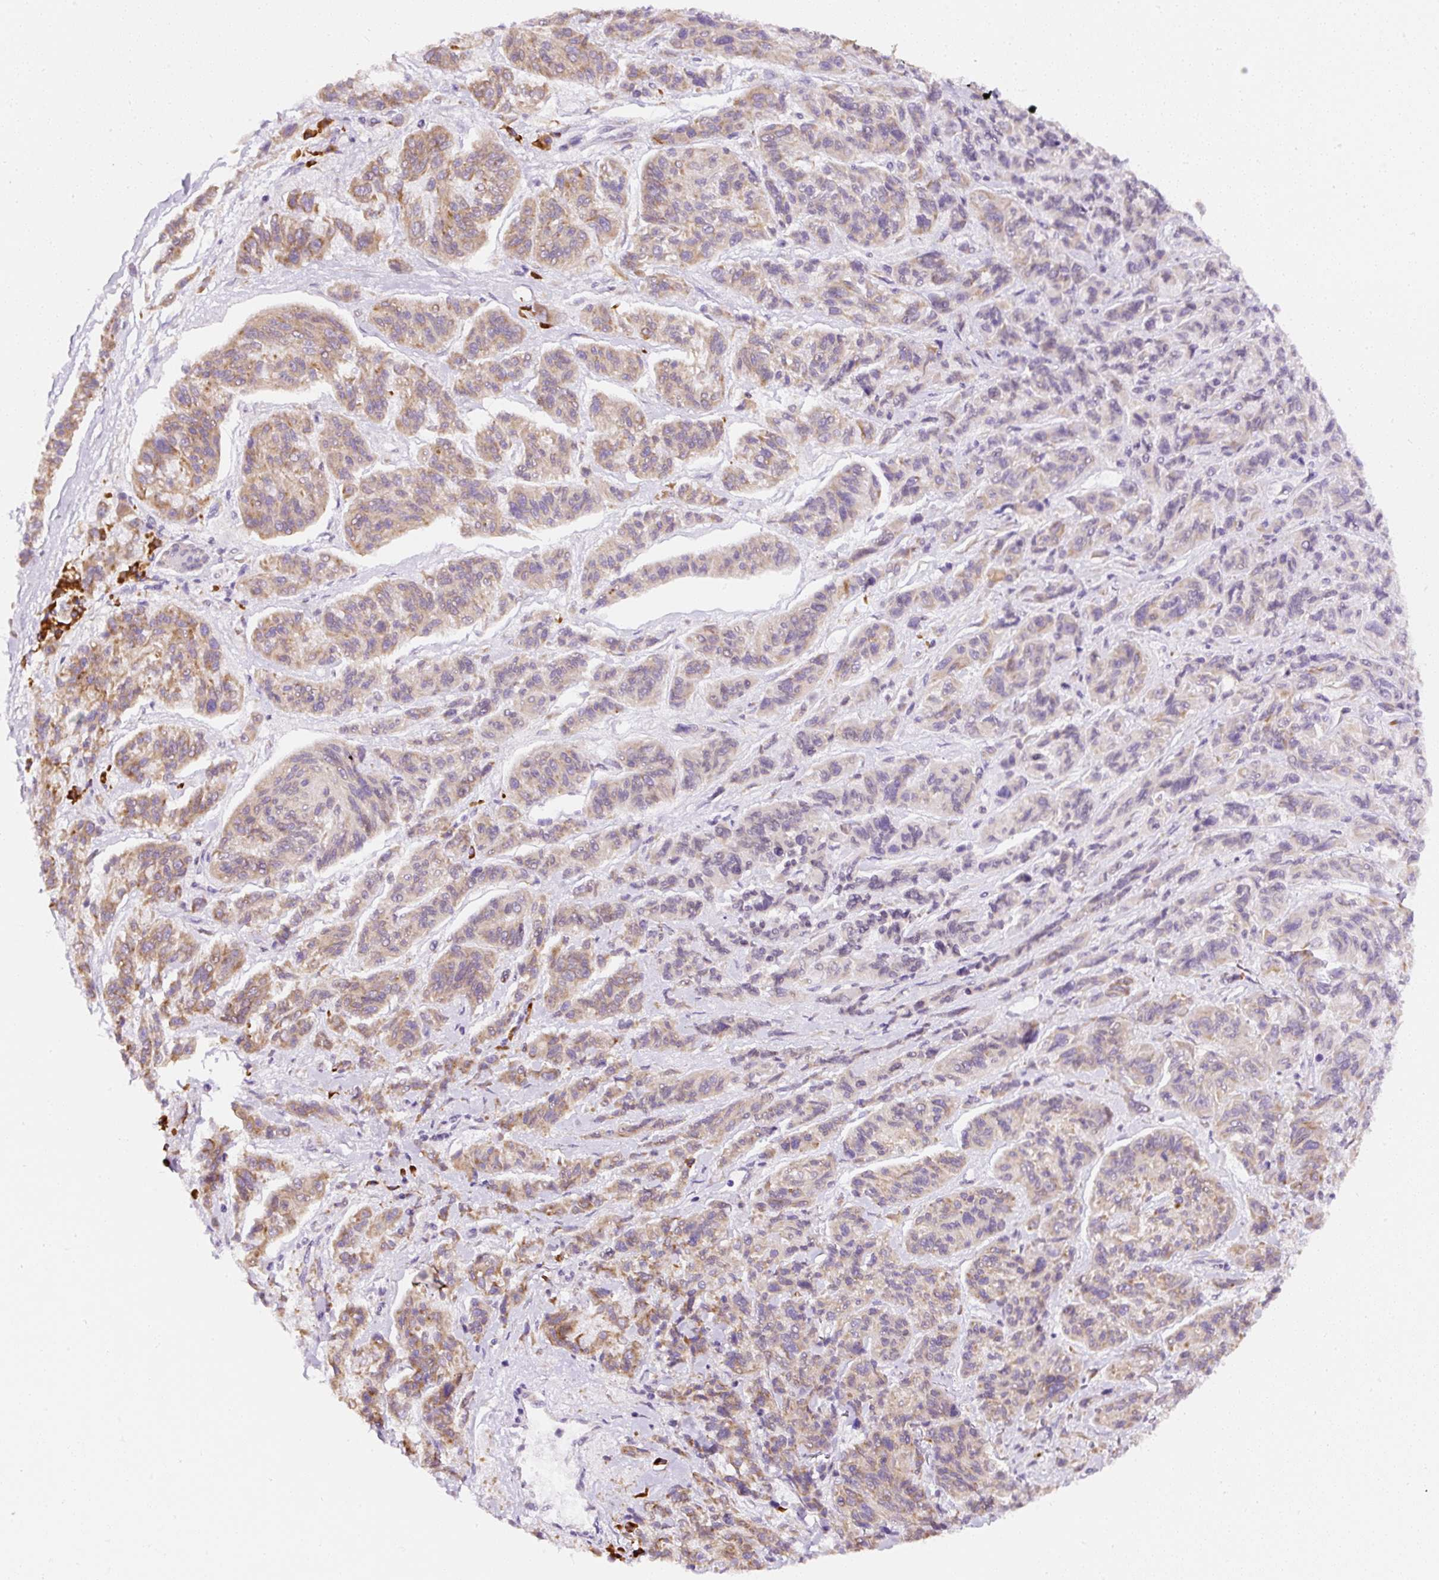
{"staining": {"intensity": "weak", "quantity": ">75%", "location": "cytoplasmic/membranous"}, "tissue": "melanoma", "cell_type": "Tumor cells", "image_type": "cancer", "snomed": [{"axis": "morphology", "description": "Malignant melanoma, NOS"}, {"axis": "topography", "description": "Skin"}], "caption": "This is a histology image of IHC staining of malignant melanoma, which shows weak positivity in the cytoplasmic/membranous of tumor cells.", "gene": "DDOST", "patient": {"sex": "male", "age": 53}}